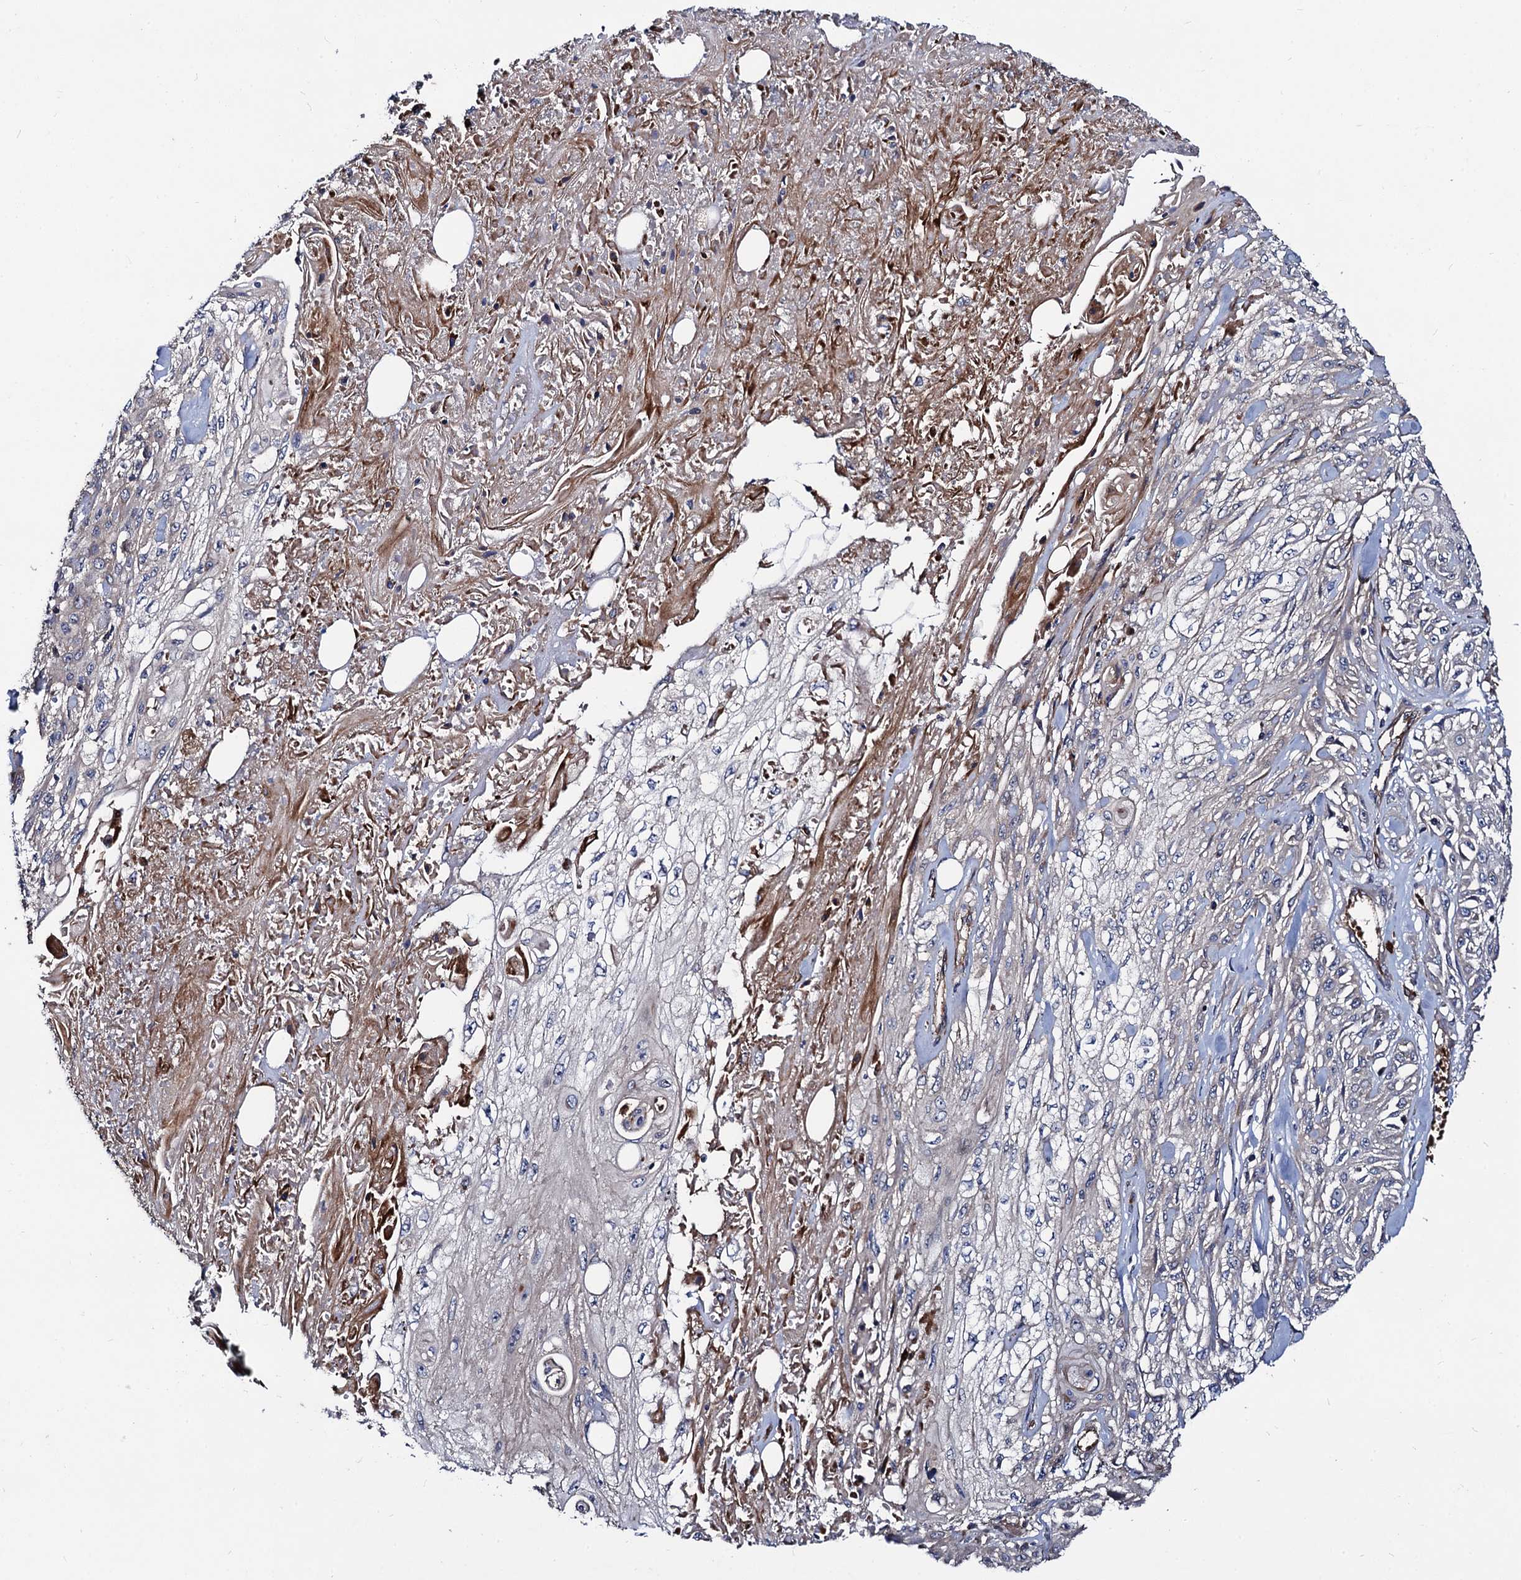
{"staining": {"intensity": "weak", "quantity": "<25%", "location": "cytoplasmic/membranous"}, "tissue": "skin cancer", "cell_type": "Tumor cells", "image_type": "cancer", "snomed": [{"axis": "morphology", "description": "Squamous cell carcinoma, NOS"}, {"axis": "morphology", "description": "Squamous cell carcinoma, metastatic, NOS"}, {"axis": "topography", "description": "Skin"}, {"axis": "topography", "description": "Lymph node"}], "caption": "There is no significant positivity in tumor cells of squamous cell carcinoma (skin).", "gene": "KXD1", "patient": {"sex": "male", "age": 75}}